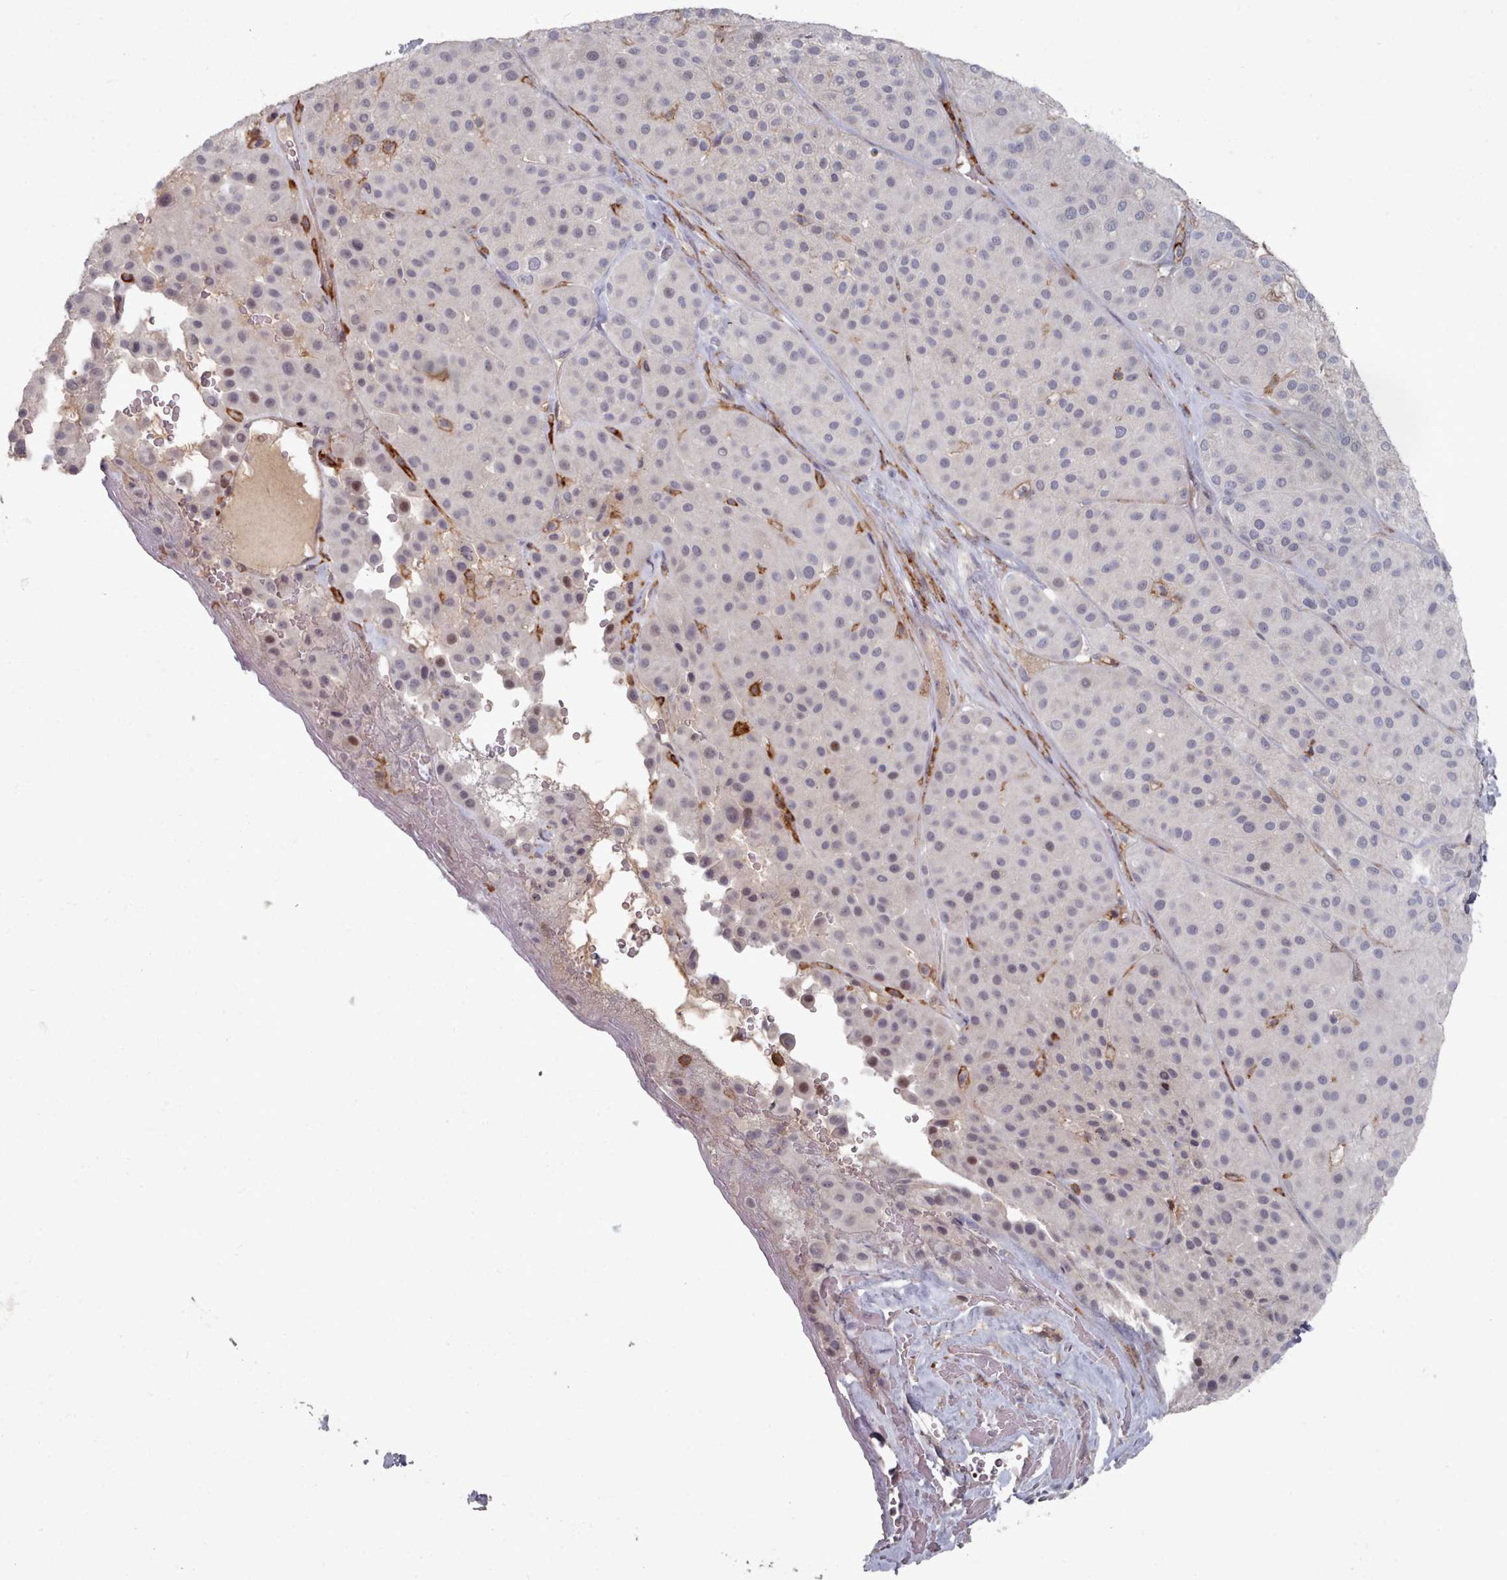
{"staining": {"intensity": "negative", "quantity": "none", "location": "none"}, "tissue": "melanoma", "cell_type": "Tumor cells", "image_type": "cancer", "snomed": [{"axis": "morphology", "description": "Malignant melanoma, Metastatic site"}, {"axis": "topography", "description": "Smooth muscle"}], "caption": "This micrograph is of melanoma stained with IHC to label a protein in brown with the nuclei are counter-stained blue. There is no staining in tumor cells.", "gene": "COL8A2", "patient": {"sex": "male", "age": 41}}